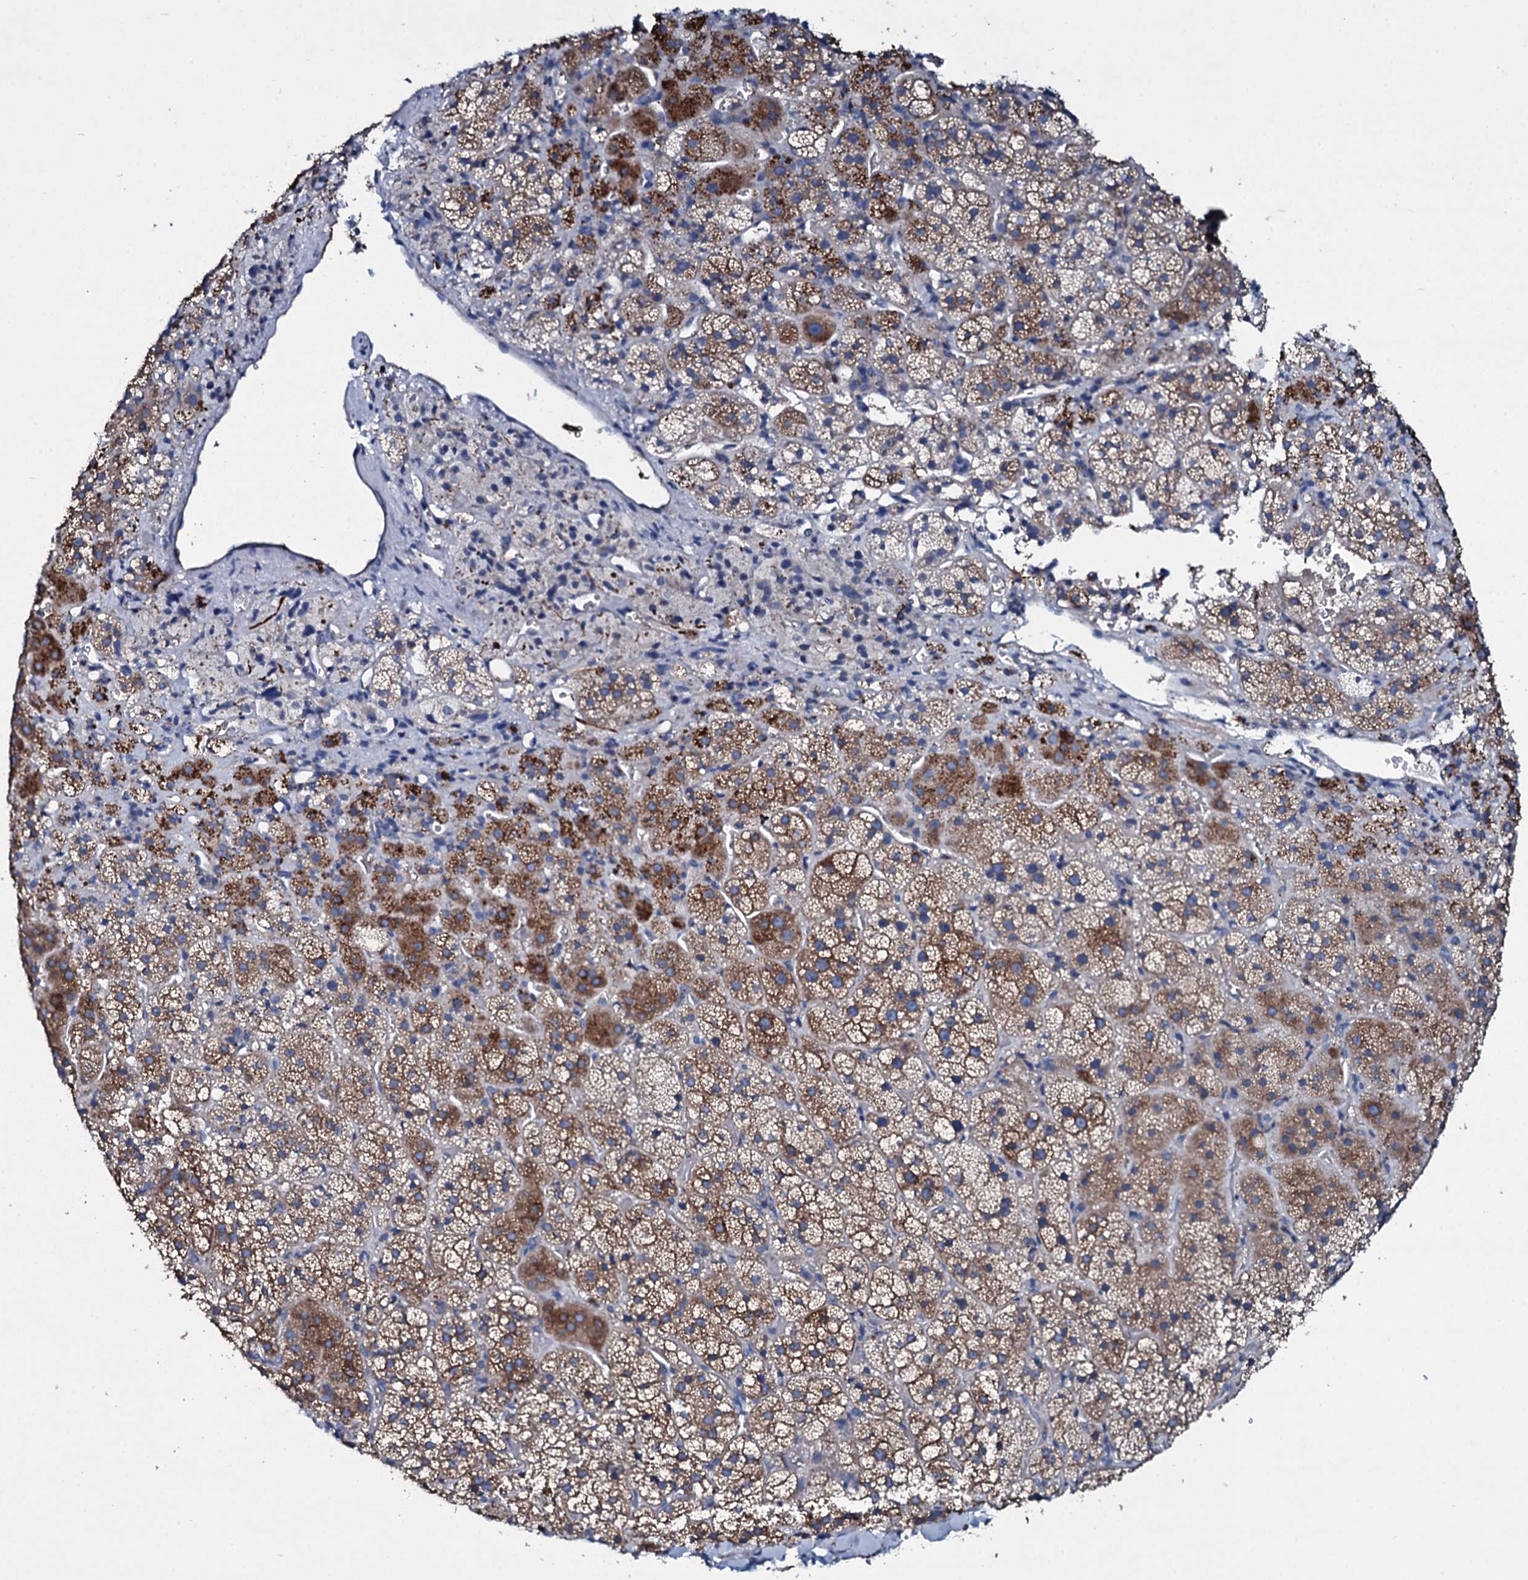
{"staining": {"intensity": "moderate", "quantity": "25%-75%", "location": "cytoplasmic/membranous"}, "tissue": "adrenal gland", "cell_type": "Glandular cells", "image_type": "normal", "snomed": [{"axis": "morphology", "description": "Normal tissue, NOS"}, {"axis": "topography", "description": "Adrenal gland"}], "caption": "Adrenal gland stained with immunohistochemistry displays moderate cytoplasmic/membranous positivity in approximately 25%-75% of glandular cells.", "gene": "TPGS2", "patient": {"sex": "female", "age": 44}}